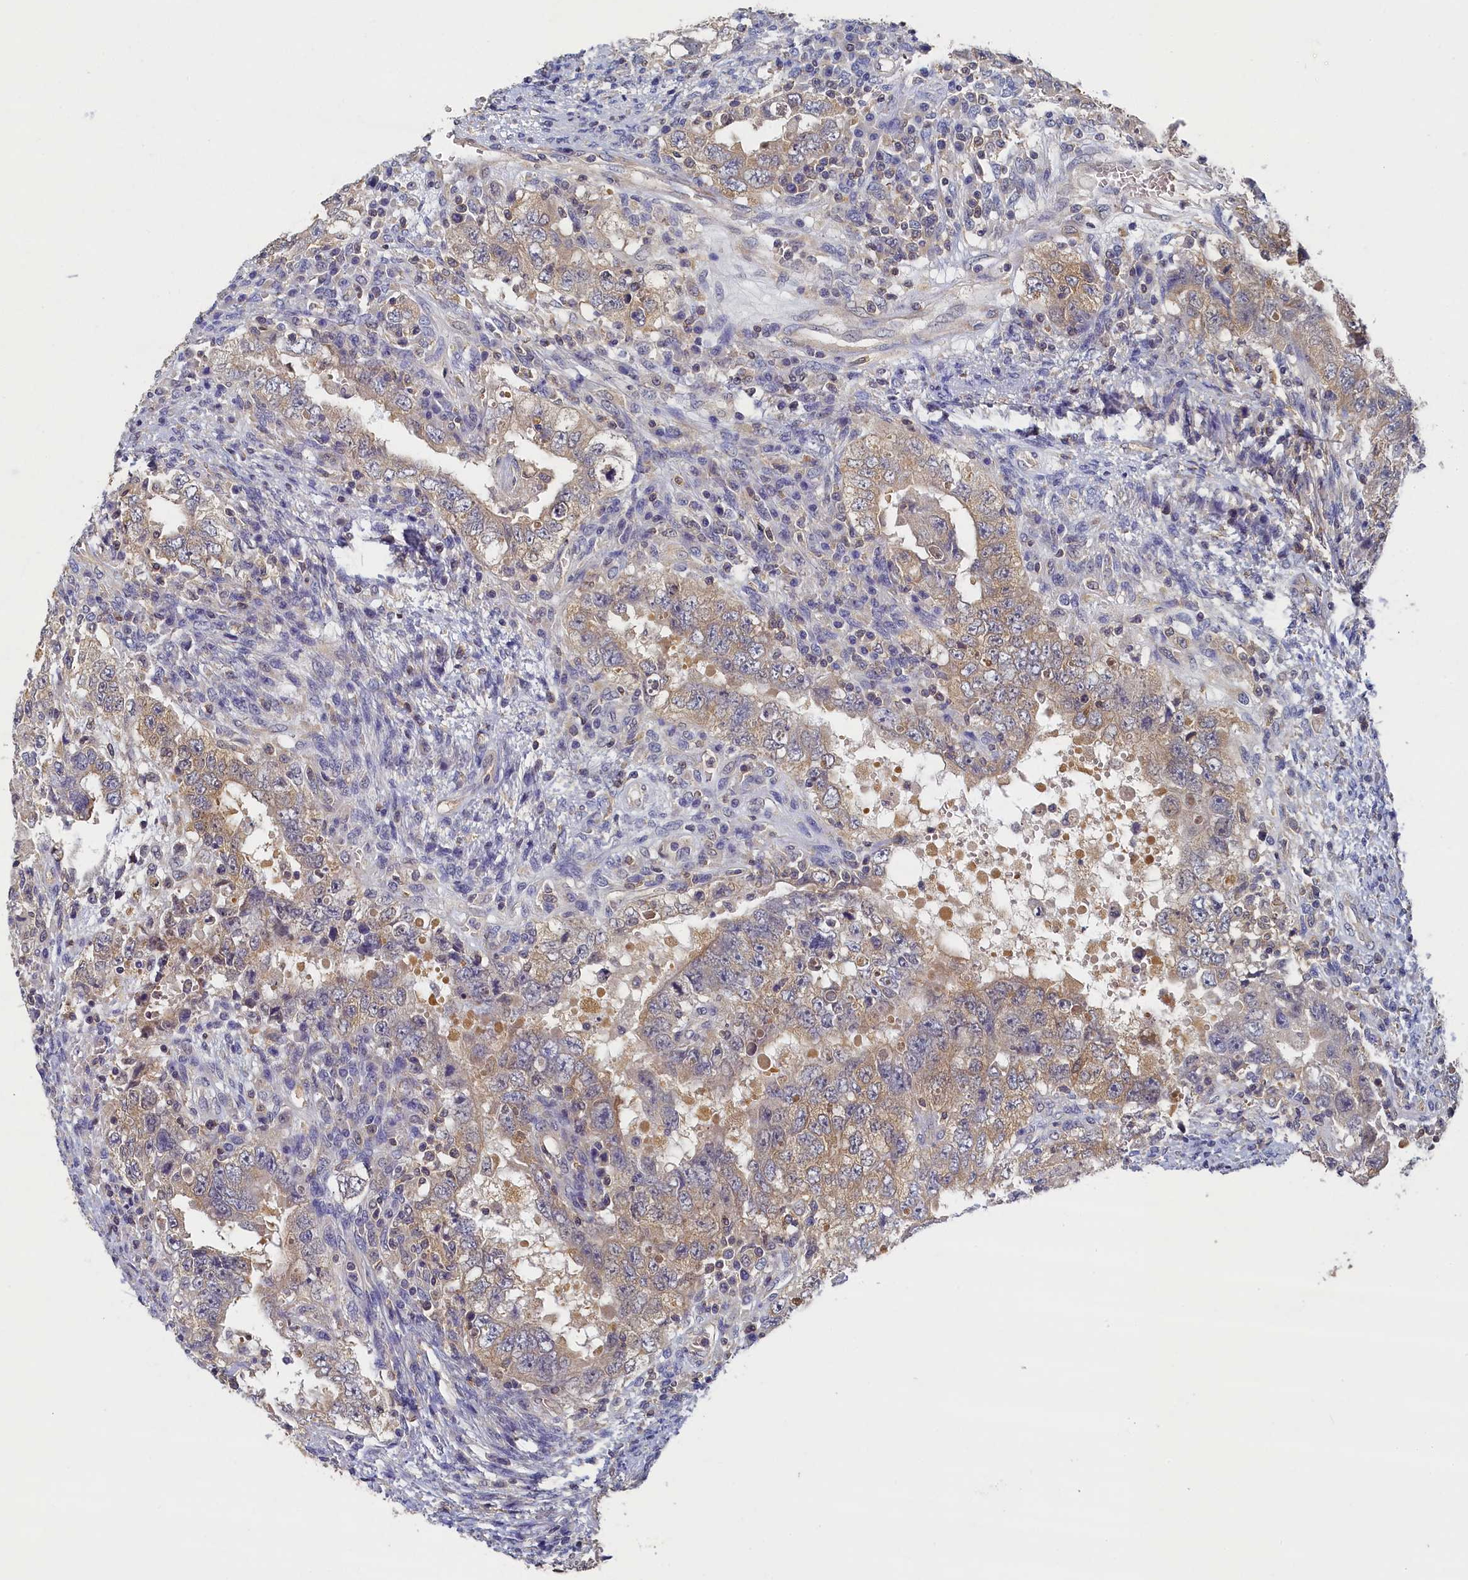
{"staining": {"intensity": "weak", "quantity": "25%-75%", "location": "cytoplasmic/membranous"}, "tissue": "testis cancer", "cell_type": "Tumor cells", "image_type": "cancer", "snomed": [{"axis": "morphology", "description": "Carcinoma, Embryonal, NOS"}, {"axis": "topography", "description": "Testis"}], "caption": "Brown immunohistochemical staining in embryonal carcinoma (testis) demonstrates weak cytoplasmic/membranous positivity in approximately 25%-75% of tumor cells.", "gene": "TBCB", "patient": {"sex": "male", "age": 26}}